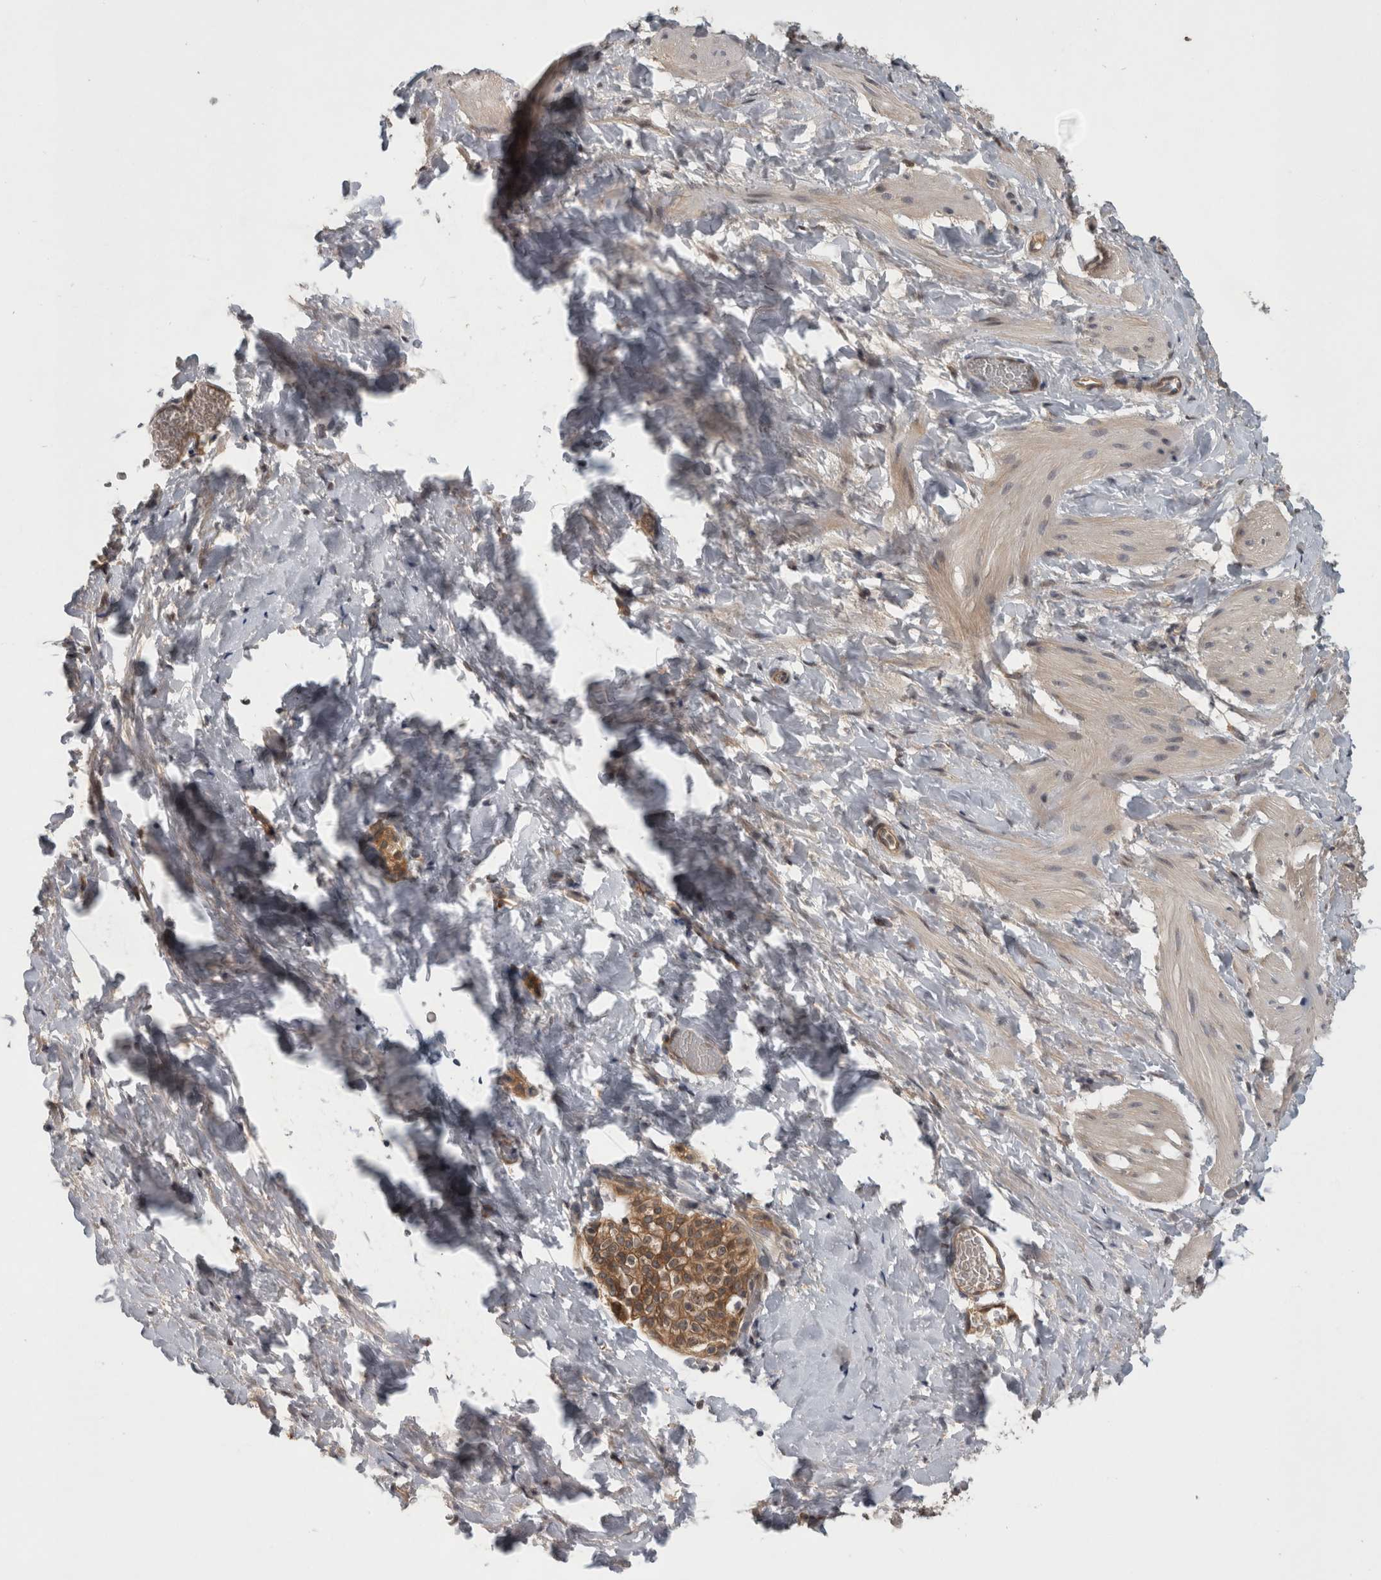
{"staining": {"intensity": "weak", "quantity": "25%-75%", "location": "cytoplasmic/membranous,nuclear"}, "tissue": "smooth muscle", "cell_type": "Smooth muscle cells", "image_type": "normal", "snomed": [{"axis": "morphology", "description": "Normal tissue, NOS"}, {"axis": "topography", "description": "Smooth muscle"}], "caption": "Weak cytoplasmic/membranous,nuclear protein expression is present in about 25%-75% of smooth muscle cells in smooth muscle.", "gene": "TRMT61B", "patient": {"sex": "male", "age": 16}}